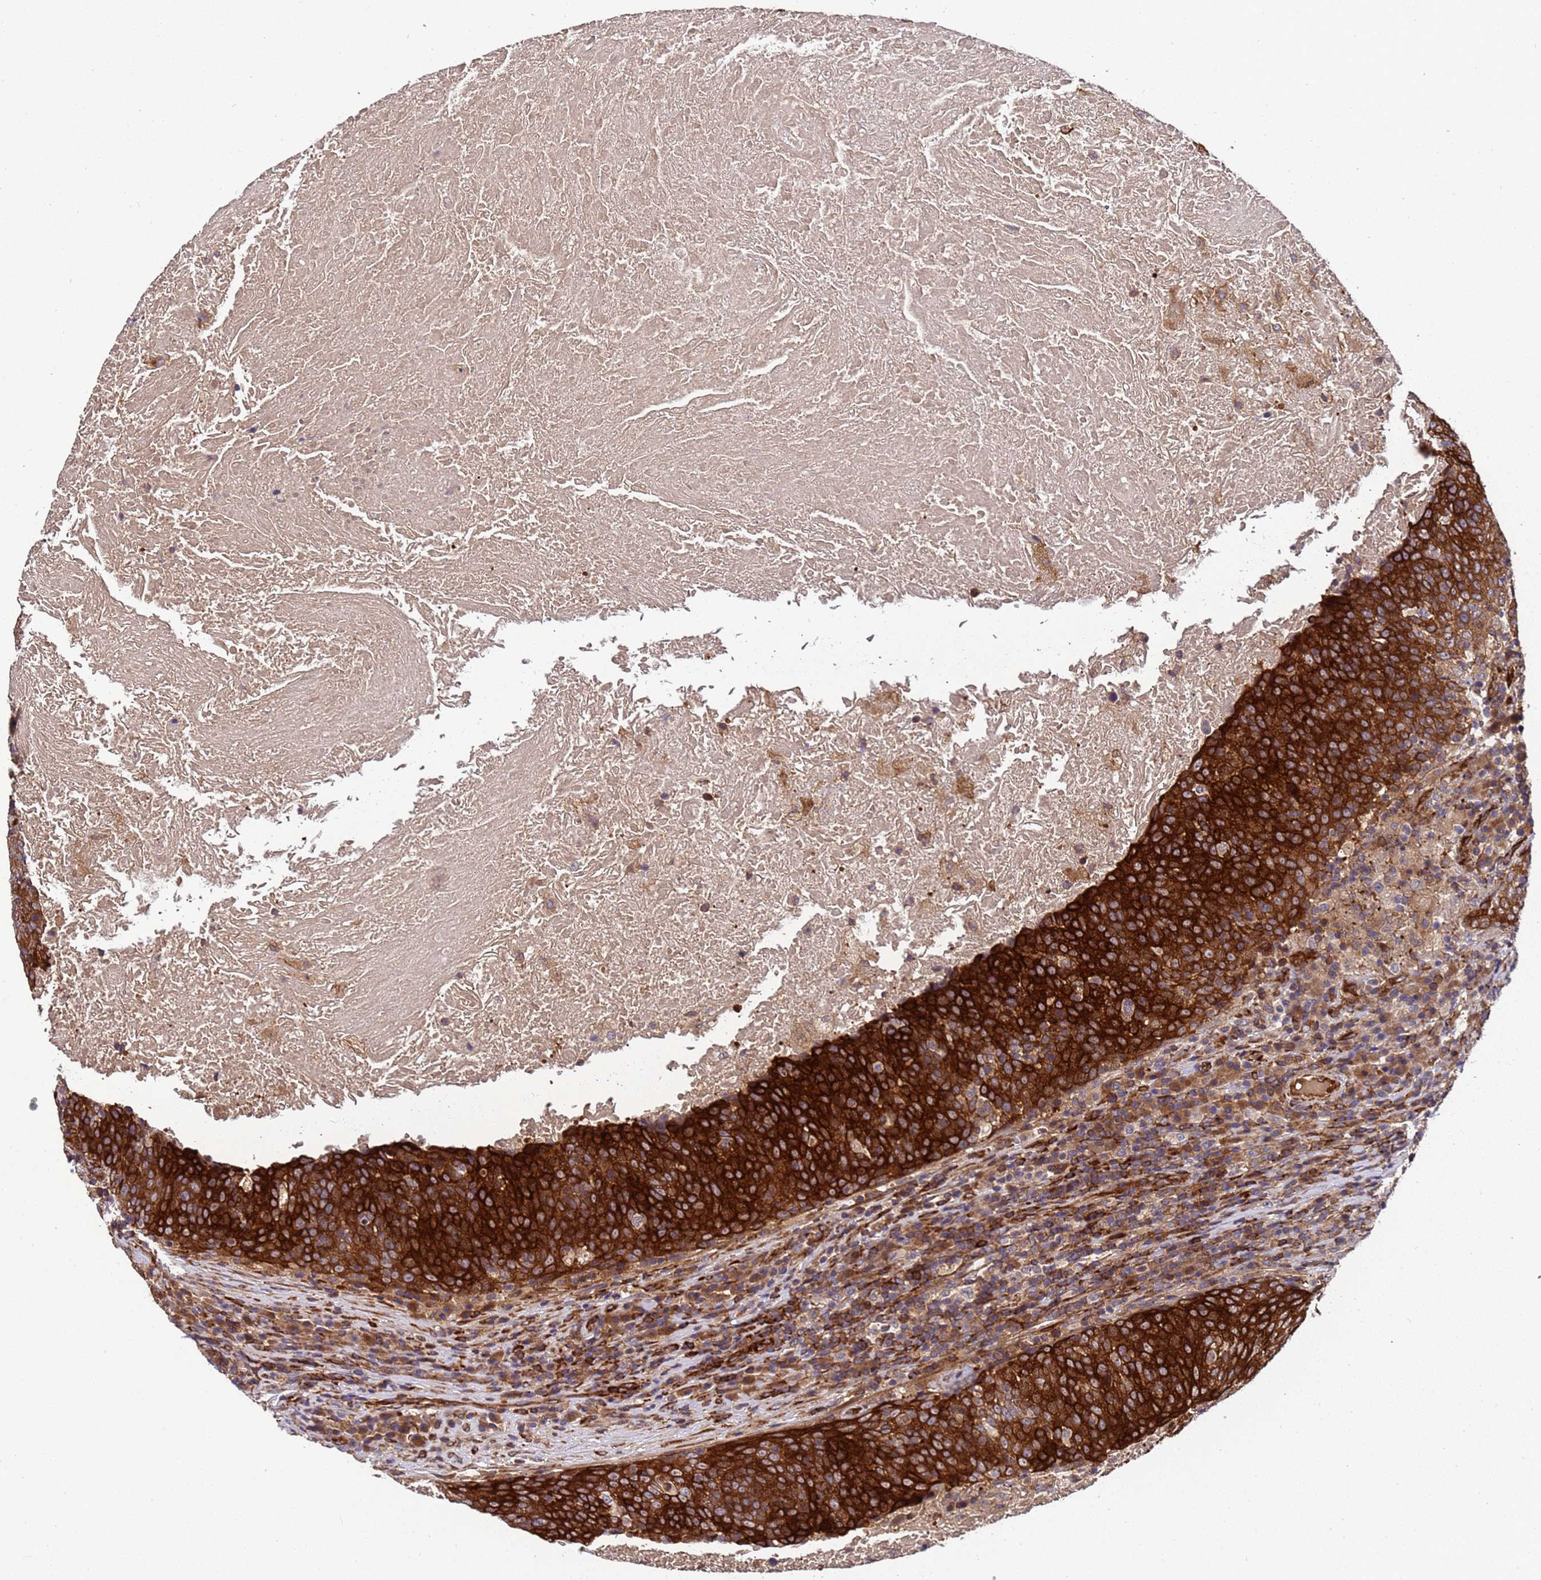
{"staining": {"intensity": "strong", "quantity": ">75%", "location": "cytoplasmic/membranous"}, "tissue": "head and neck cancer", "cell_type": "Tumor cells", "image_type": "cancer", "snomed": [{"axis": "morphology", "description": "Squamous cell carcinoma, NOS"}, {"axis": "morphology", "description": "Squamous cell carcinoma, metastatic, NOS"}, {"axis": "topography", "description": "Lymph node"}, {"axis": "topography", "description": "Head-Neck"}], "caption": "Immunohistochemistry (IHC) histopathology image of human head and neck squamous cell carcinoma stained for a protein (brown), which demonstrates high levels of strong cytoplasmic/membranous positivity in approximately >75% of tumor cells.", "gene": "MOCS1", "patient": {"sex": "male", "age": 62}}